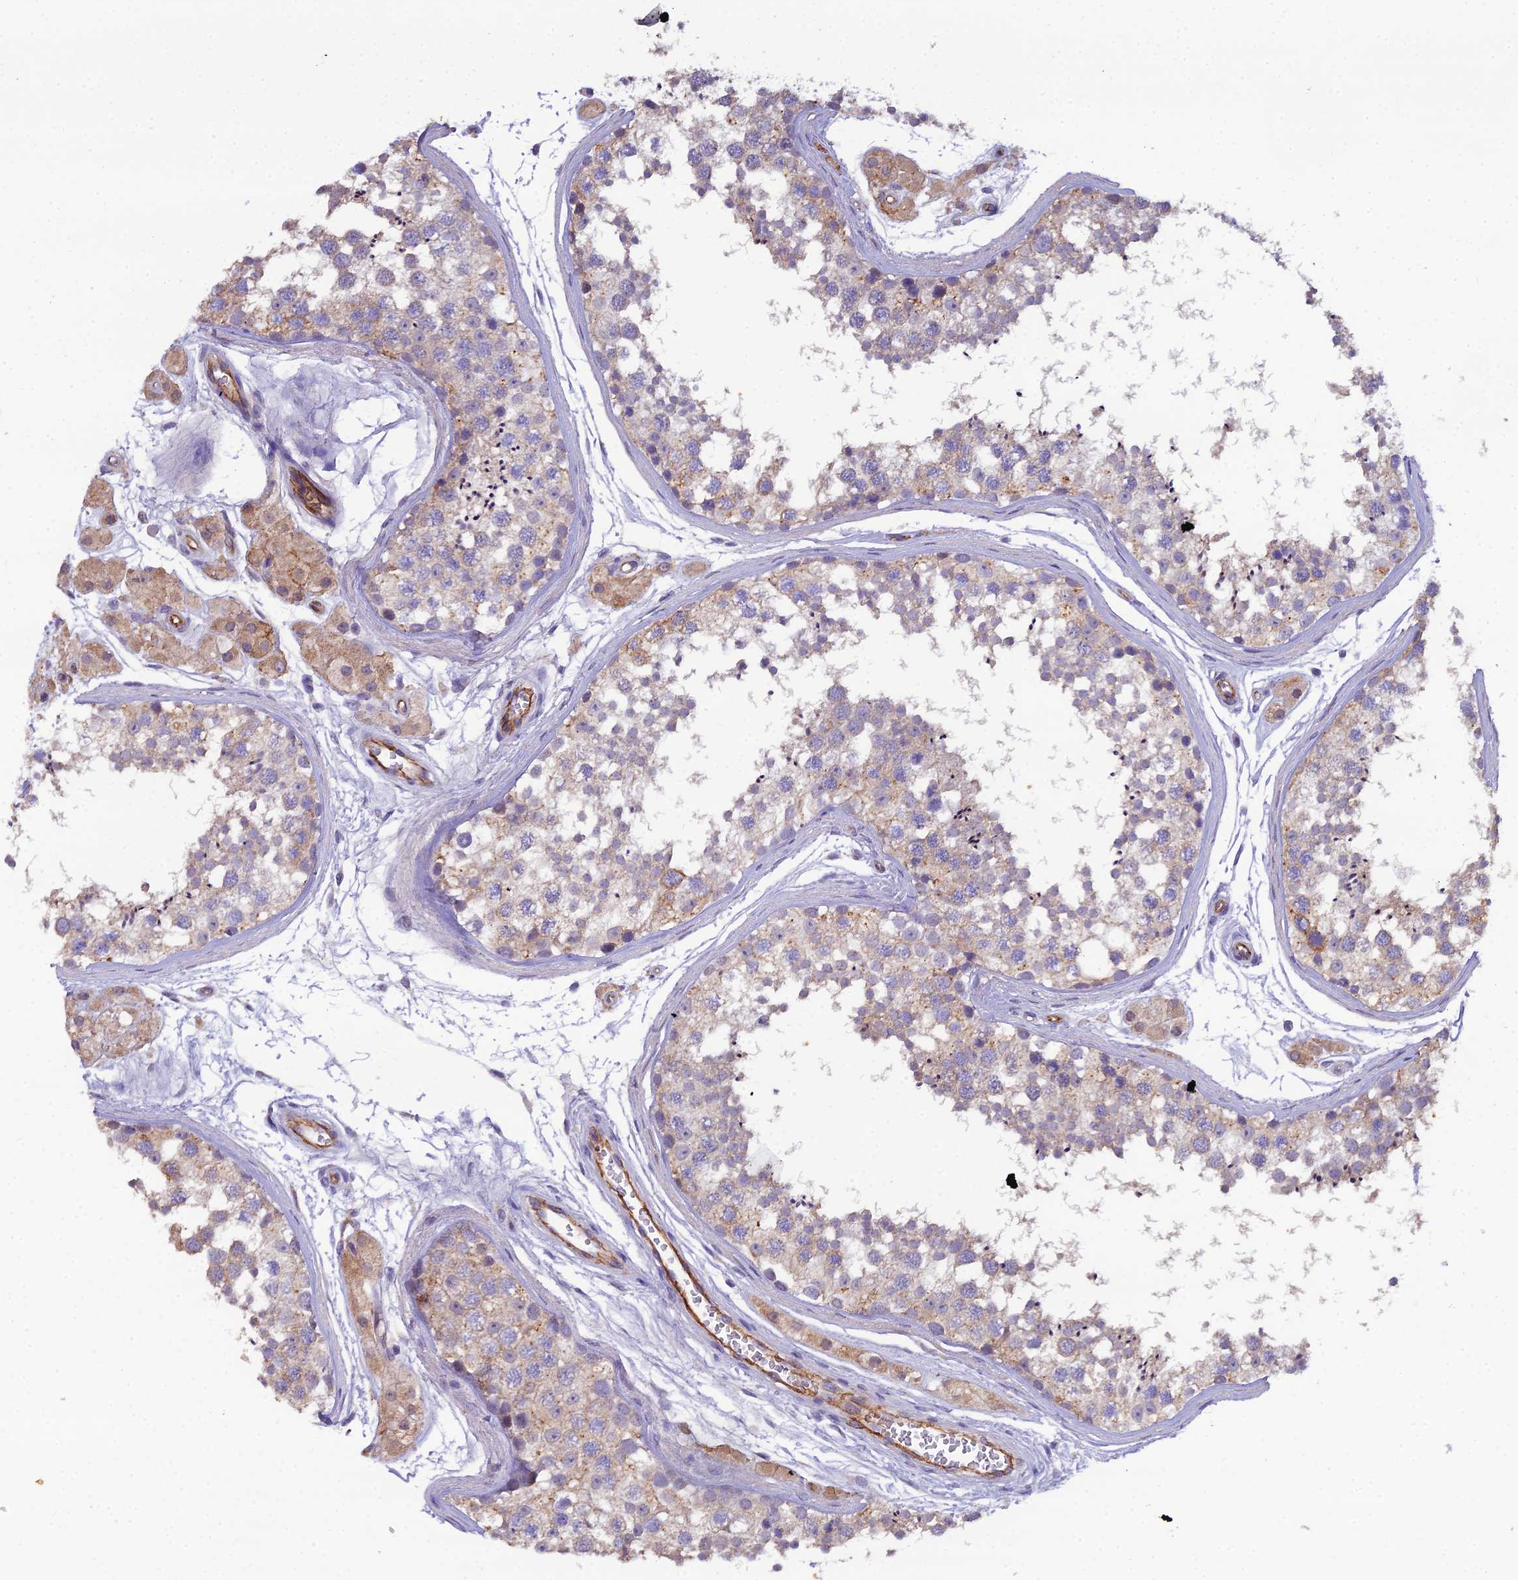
{"staining": {"intensity": "weak", "quantity": "25%-75%", "location": "cytoplasmic/membranous"}, "tissue": "testis", "cell_type": "Cells in seminiferous ducts", "image_type": "normal", "snomed": [{"axis": "morphology", "description": "Normal tissue, NOS"}, {"axis": "topography", "description": "Testis"}], "caption": "DAB immunohistochemical staining of normal testis reveals weak cytoplasmic/membranous protein positivity in about 25%-75% of cells in seminiferous ducts. The staining was performed using DAB, with brown indicating positive protein expression. Nuclei are stained blue with hematoxylin.", "gene": "CFAP47", "patient": {"sex": "male", "age": 56}}